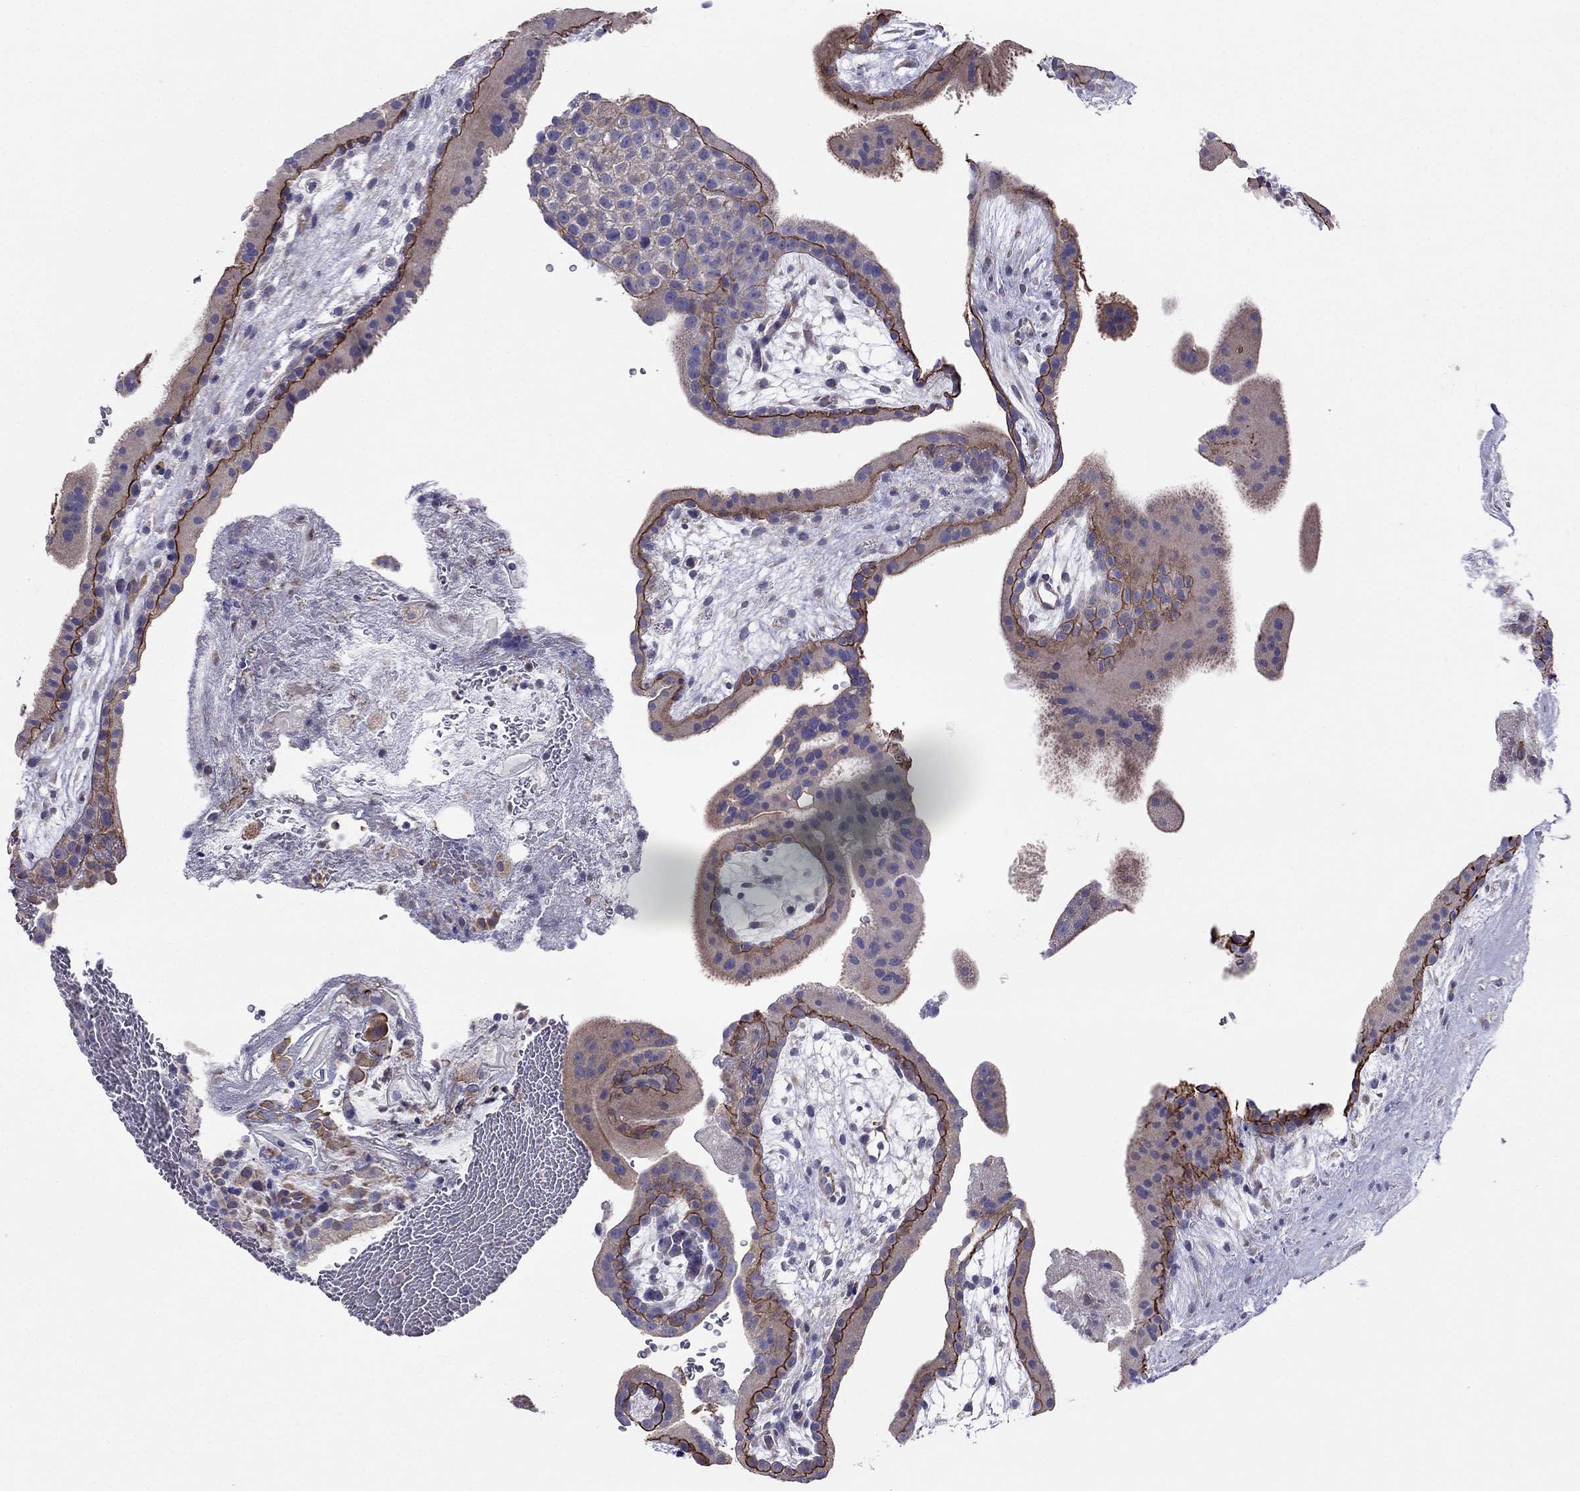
{"staining": {"intensity": "moderate", "quantity": ">75%", "location": "cytoplasmic/membranous"}, "tissue": "placenta", "cell_type": "Decidual cells", "image_type": "normal", "snomed": [{"axis": "morphology", "description": "Normal tissue, NOS"}, {"axis": "topography", "description": "Placenta"}], "caption": "The histopathology image reveals immunohistochemical staining of normal placenta. There is moderate cytoplasmic/membranous expression is present in approximately >75% of decidual cells. The staining was performed using DAB (3,3'-diaminobenzidine) to visualize the protein expression in brown, while the nuclei were stained in blue with hematoxylin (Magnification: 20x).", "gene": "ENOX1", "patient": {"sex": "female", "age": 19}}